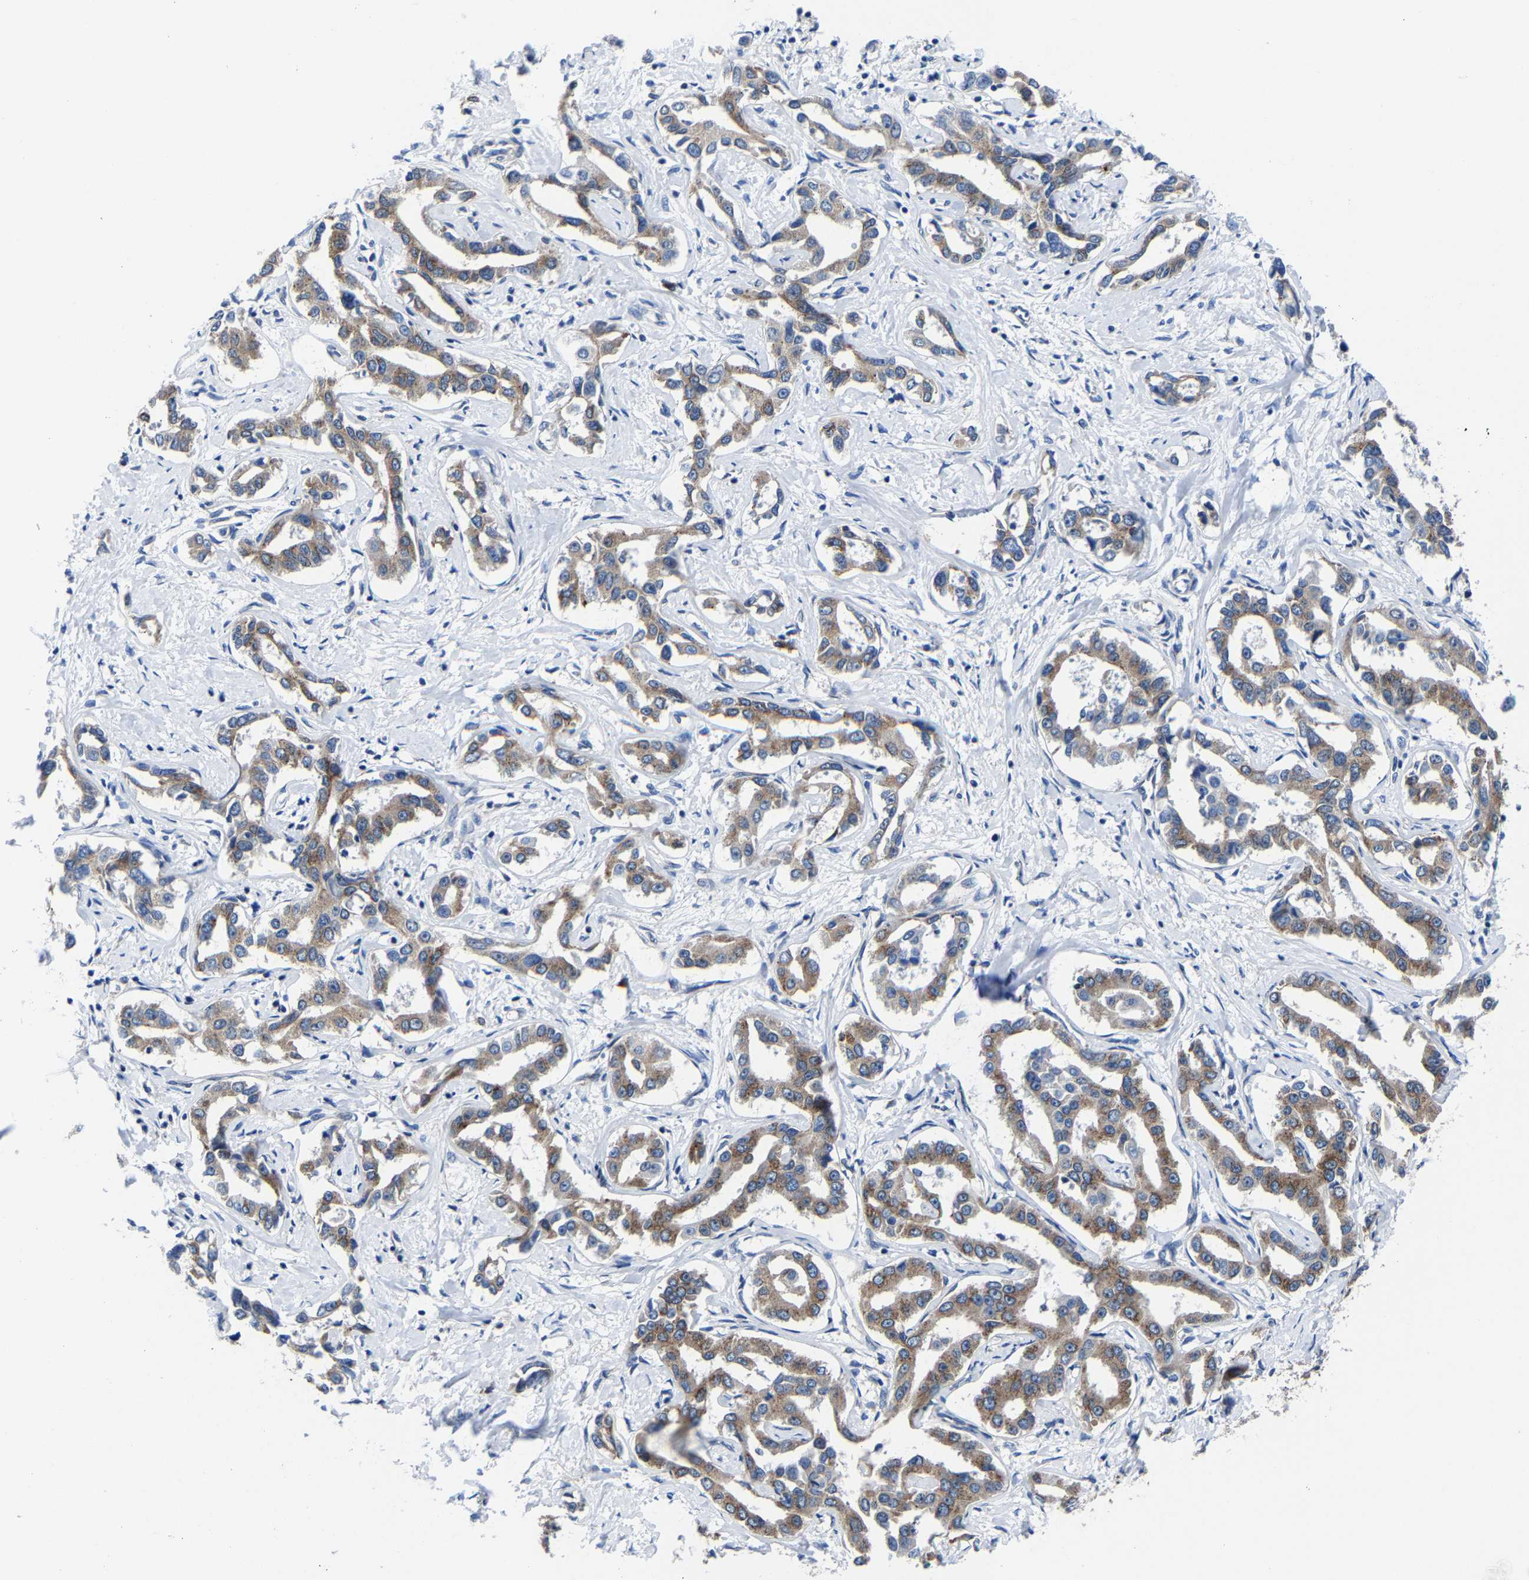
{"staining": {"intensity": "moderate", "quantity": "25%-75%", "location": "cytoplasmic/membranous"}, "tissue": "liver cancer", "cell_type": "Tumor cells", "image_type": "cancer", "snomed": [{"axis": "morphology", "description": "Cholangiocarcinoma"}, {"axis": "topography", "description": "Liver"}], "caption": "Moderate cytoplasmic/membranous positivity for a protein is present in about 25%-75% of tumor cells of liver cholangiocarcinoma using IHC.", "gene": "EBAG9", "patient": {"sex": "male", "age": 59}}